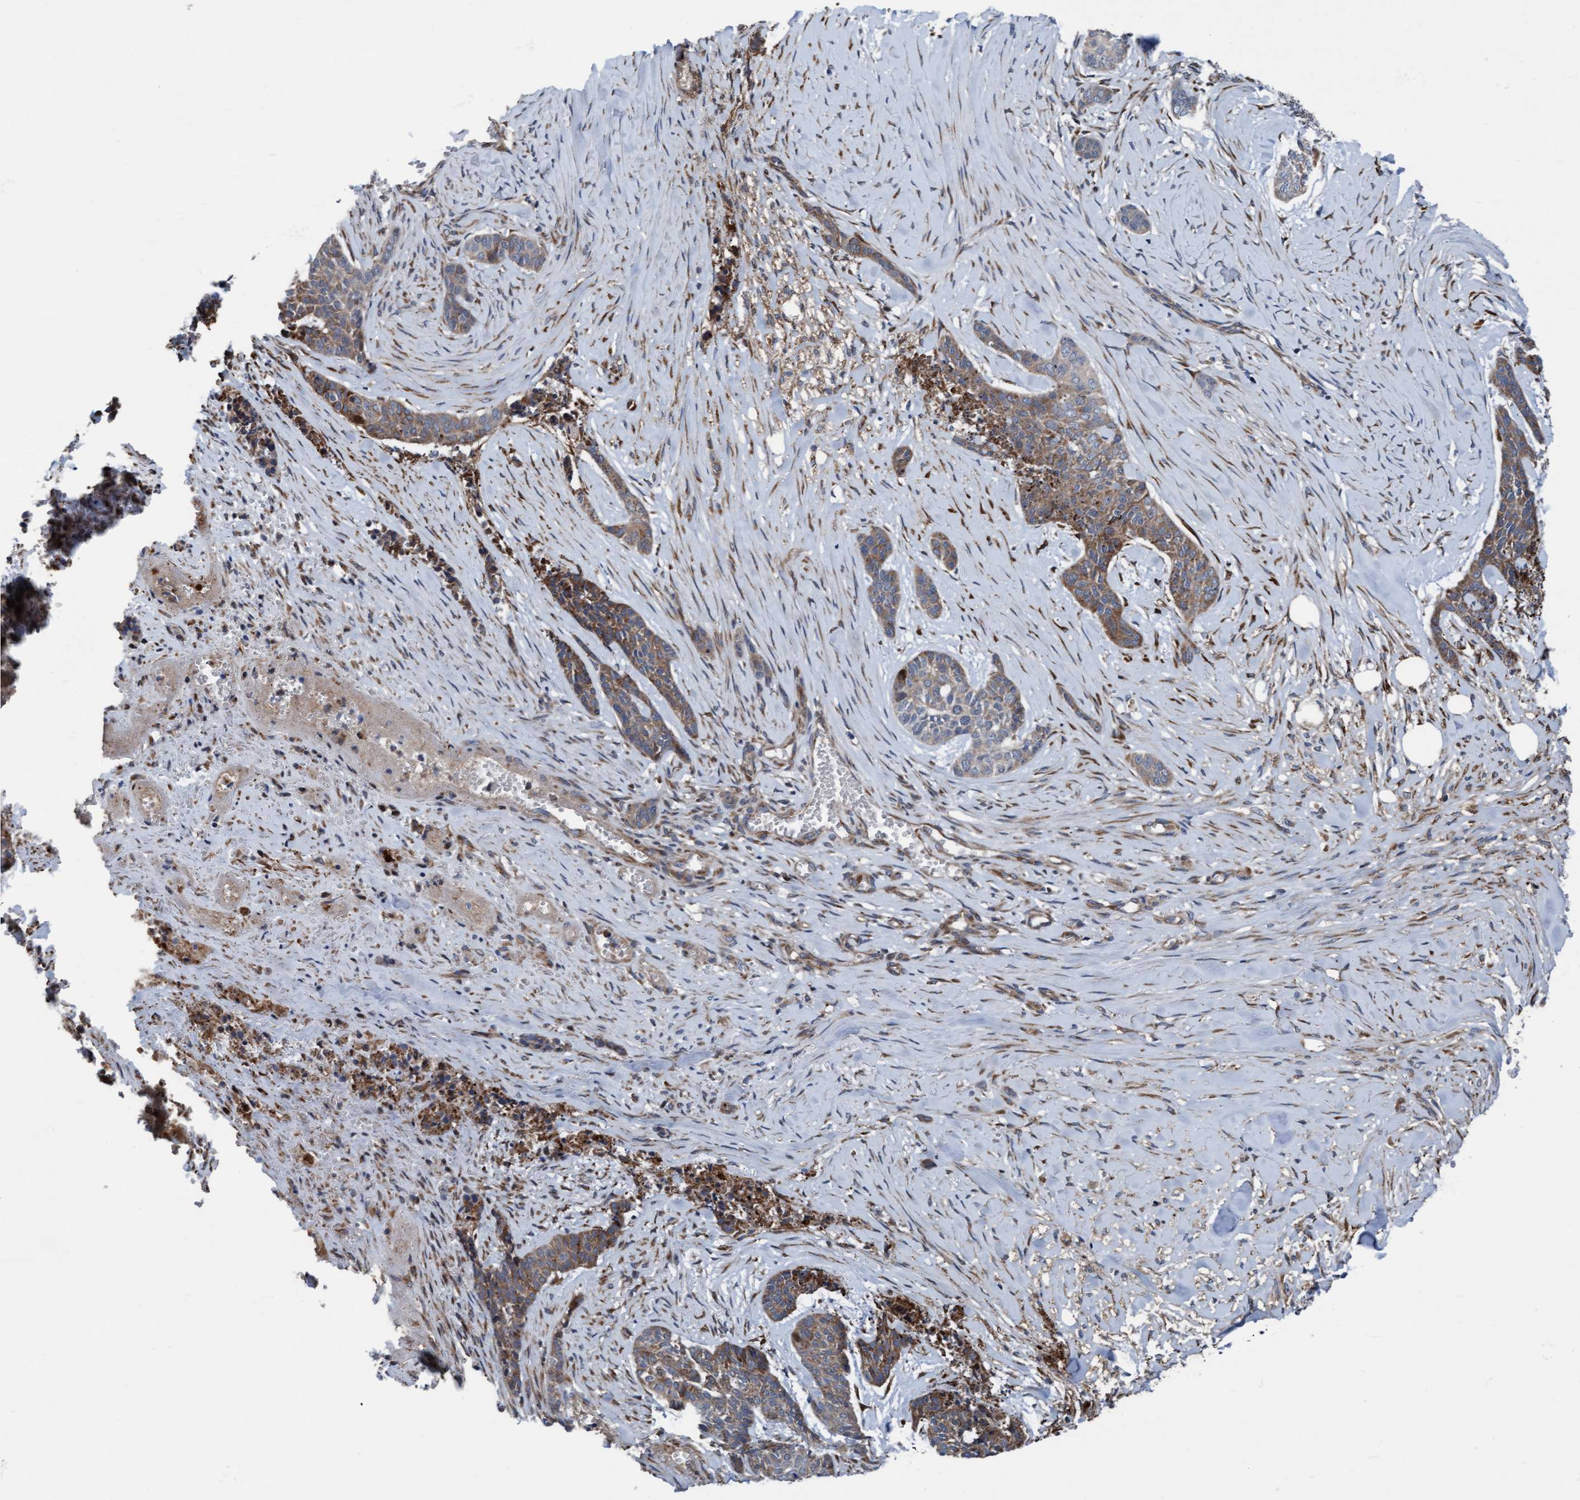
{"staining": {"intensity": "weak", "quantity": ">75%", "location": "cytoplasmic/membranous"}, "tissue": "skin cancer", "cell_type": "Tumor cells", "image_type": "cancer", "snomed": [{"axis": "morphology", "description": "Basal cell carcinoma"}, {"axis": "topography", "description": "Skin"}], "caption": "Skin cancer stained with a protein marker displays weak staining in tumor cells.", "gene": "KLHL26", "patient": {"sex": "female", "age": 64}}